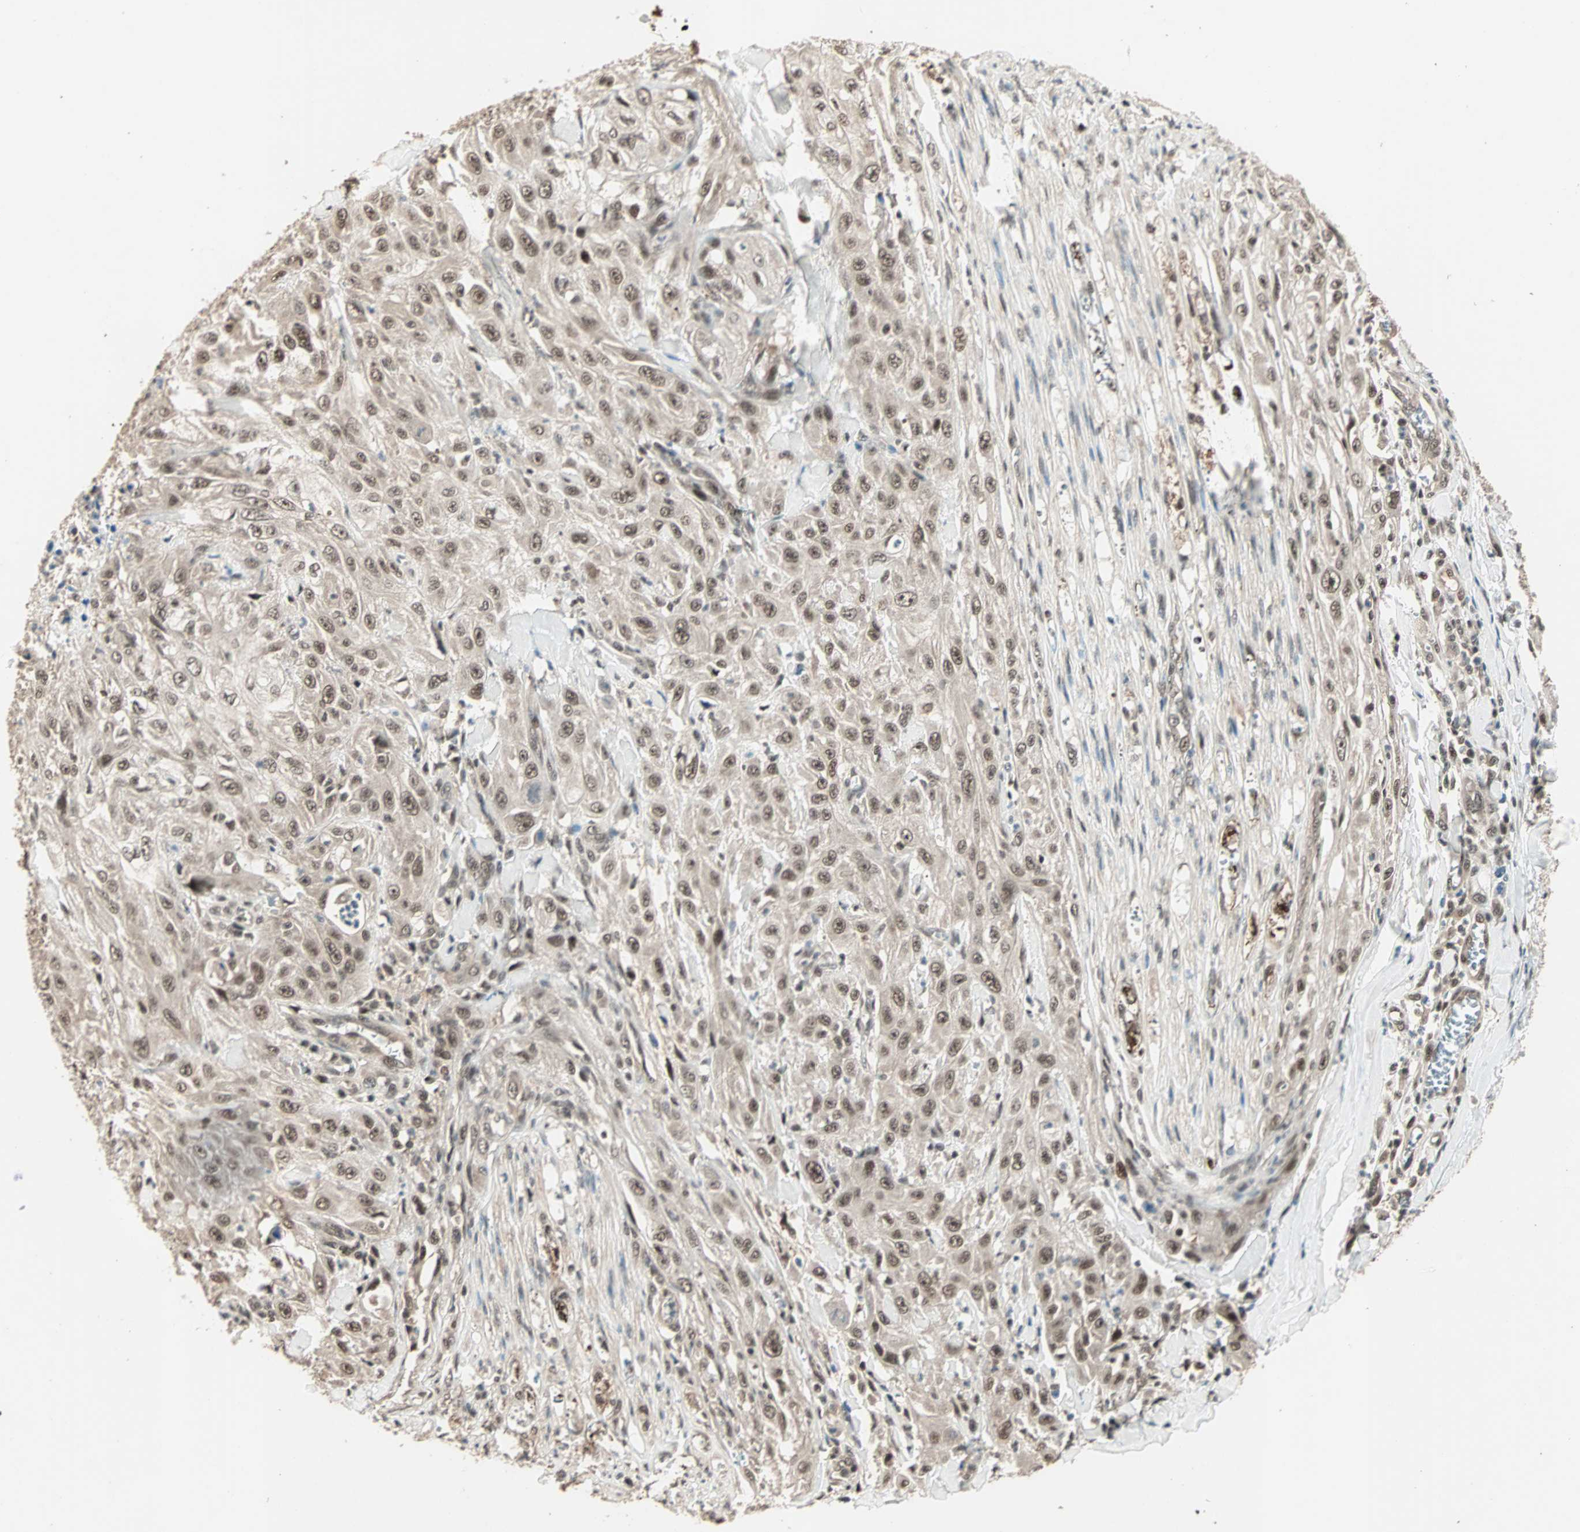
{"staining": {"intensity": "moderate", "quantity": ">75%", "location": "nuclear"}, "tissue": "skin cancer", "cell_type": "Tumor cells", "image_type": "cancer", "snomed": [{"axis": "morphology", "description": "Squamous cell carcinoma, NOS"}, {"axis": "morphology", "description": "Squamous cell carcinoma, metastatic, NOS"}, {"axis": "topography", "description": "Skin"}, {"axis": "topography", "description": "Lymph node"}], "caption": "IHC of human skin cancer (squamous cell carcinoma) reveals medium levels of moderate nuclear positivity in about >75% of tumor cells.", "gene": "ZNF701", "patient": {"sex": "male", "age": 75}}